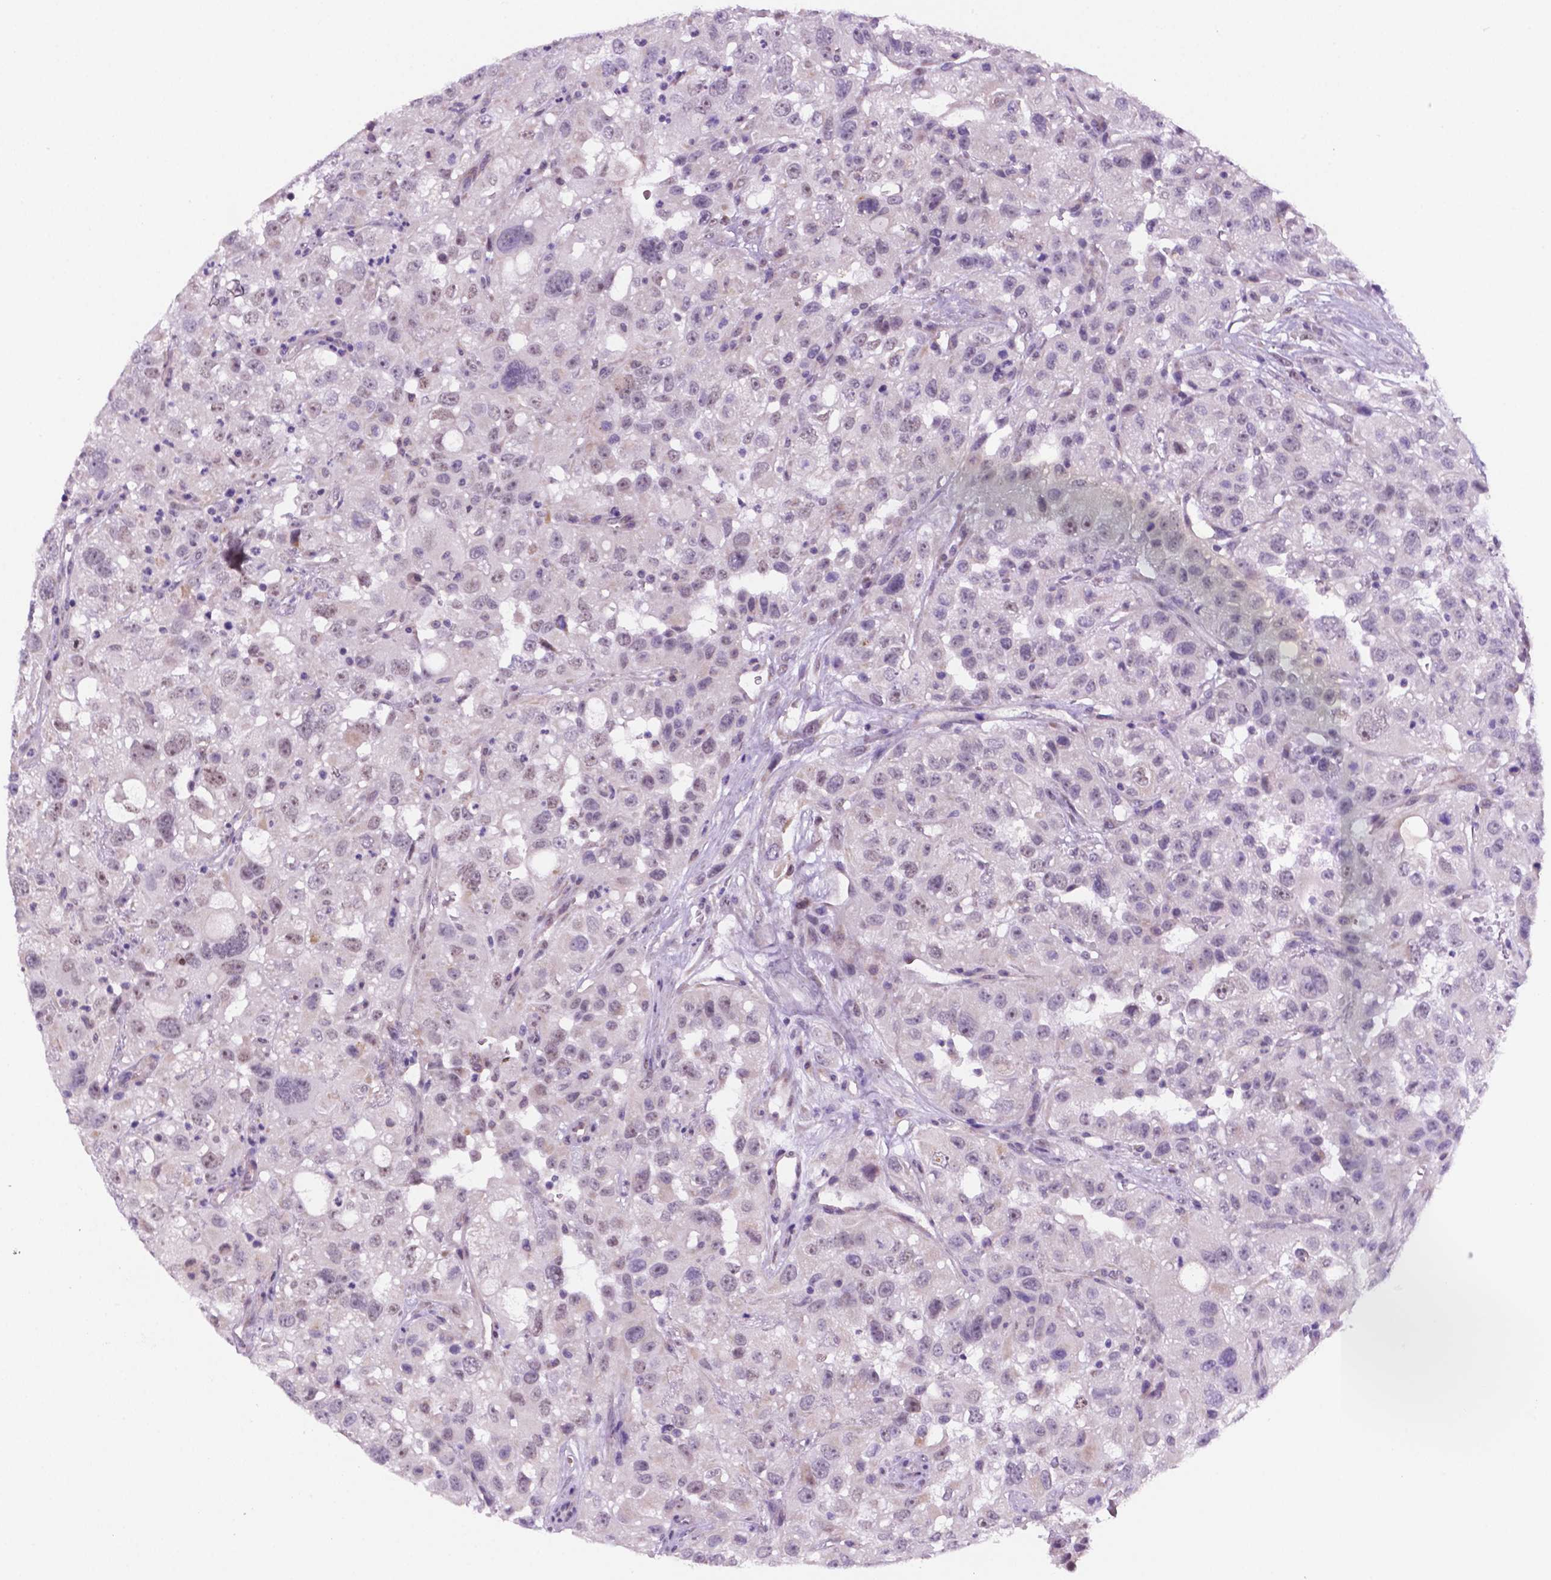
{"staining": {"intensity": "weak", "quantity": "<25%", "location": "nuclear"}, "tissue": "renal cancer", "cell_type": "Tumor cells", "image_type": "cancer", "snomed": [{"axis": "morphology", "description": "Adenocarcinoma, NOS"}, {"axis": "topography", "description": "Kidney"}], "caption": "DAB immunohistochemical staining of renal cancer demonstrates no significant expression in tumor cells.", "gene": "C18orf21", "patient": {"sex": "male", "age": 64}}